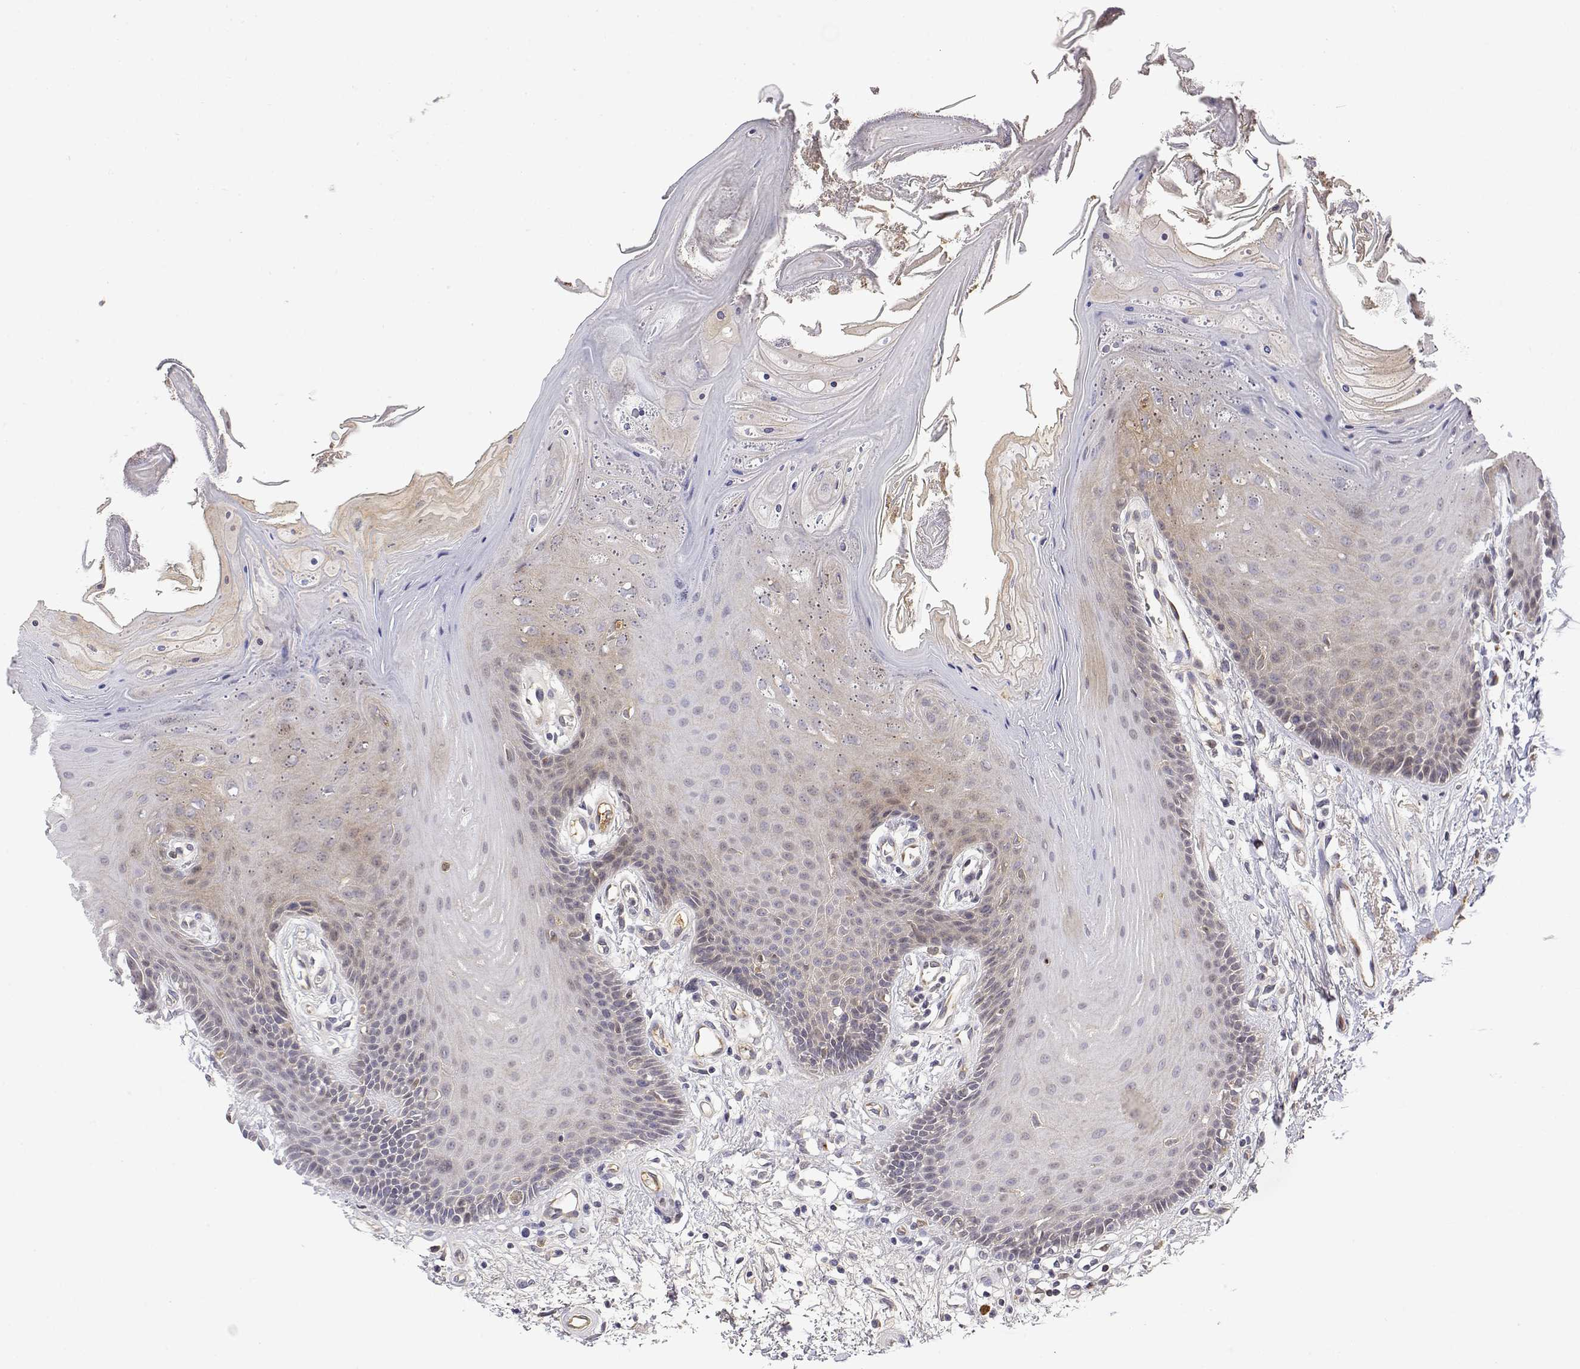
{"staining": {"intensity": "weak", "quantity": "<25%", "location": "cytoplasmic/membranous"}, "tissue": "oral mucosa", "cell_type": "Squamous epithelial cells", "image_type": "normal", "snomed": [{"axis": "morphology", "description": "Normal tissue, NOS"}, {"axis": "morphology", "description": "Normal morphology"}, {"axis": "topography", "description": "Oral tissue"}], "caption": "Oral mucosa stained for a protein using IHC displays no expression squamous epithelial cells.", "gene": "IGFBP4", "patient": {"sex": "female", "age": 76}}